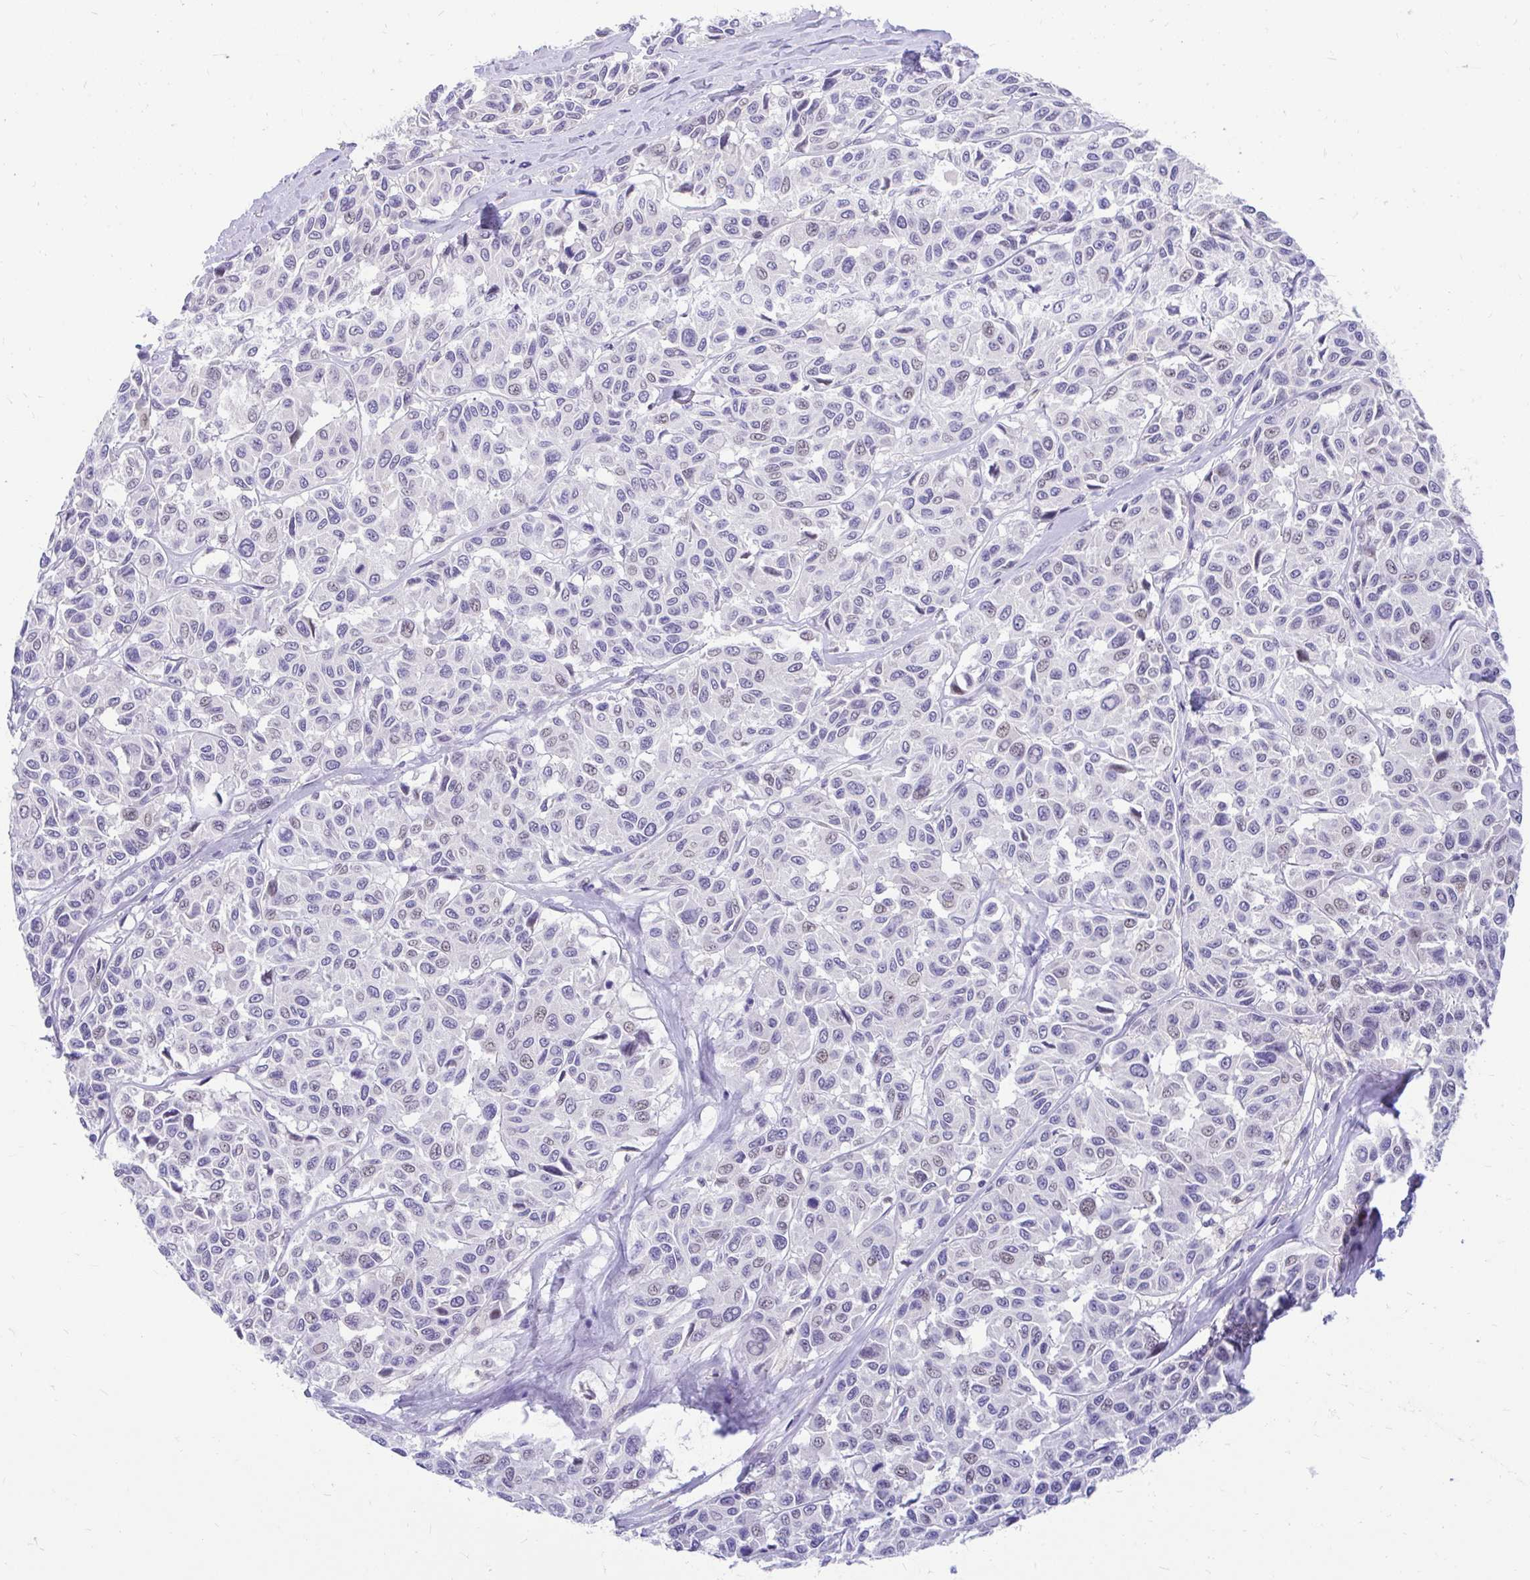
{"staining": {"intensity": "negative", "quantity": "none", "location": "none"}, "tissue": "melanoma", "cell_type": "Tumor cells", "image_type": "cancer", "snomed": [{"axis": "morphology", "description": "Malignant melanoma, NOS"}, {"axis": "topography", "description": "Skin"}], "caption": "This is a image of immunohistochemistry staining of melanoma, which shows no positivity in tumor cells.", "gene": "GLB1L2", "patient": {"sex": "female", "age": 66}}